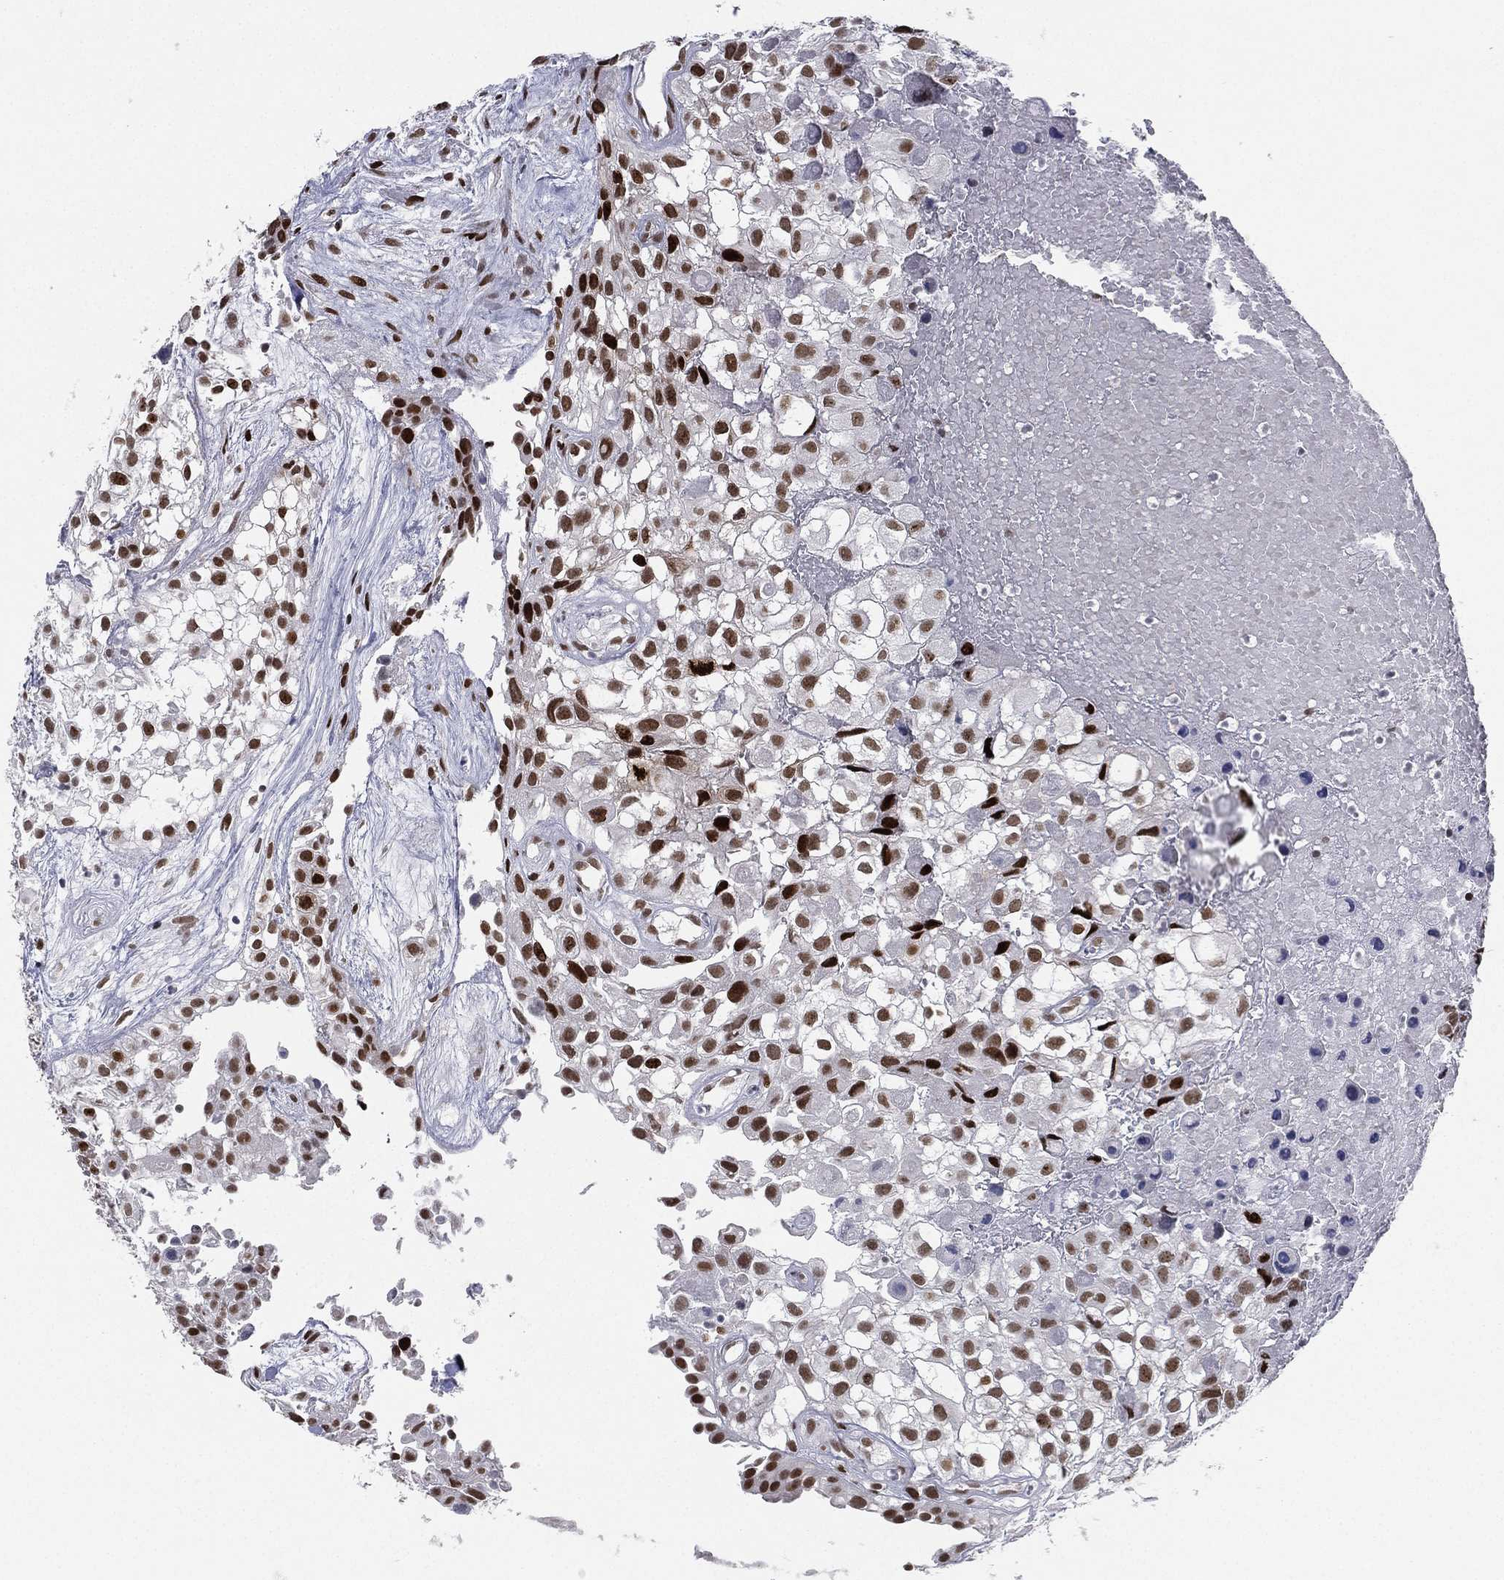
{"staining": {"intensity": "strong", "quantity": "25%-75%", "location": "nuclear"}, "tissue": "urothelial cancer", "cell_type": "Tumor cells", "image_type": "cancer", "snomed": [{"axis": "morphology", "description": "Urothelial carcinoma, High grade"}, {"axis": "topography", "description": "Urinary bladder"}], "caption": "High-grade urothelial carcinoma was stained to show a protein in brown. There is high levels of strong nuclear expression in about 25%-75% of tumor cells.", "gene": "RTF1", "patient": {"sex": "male", "age": 56}}